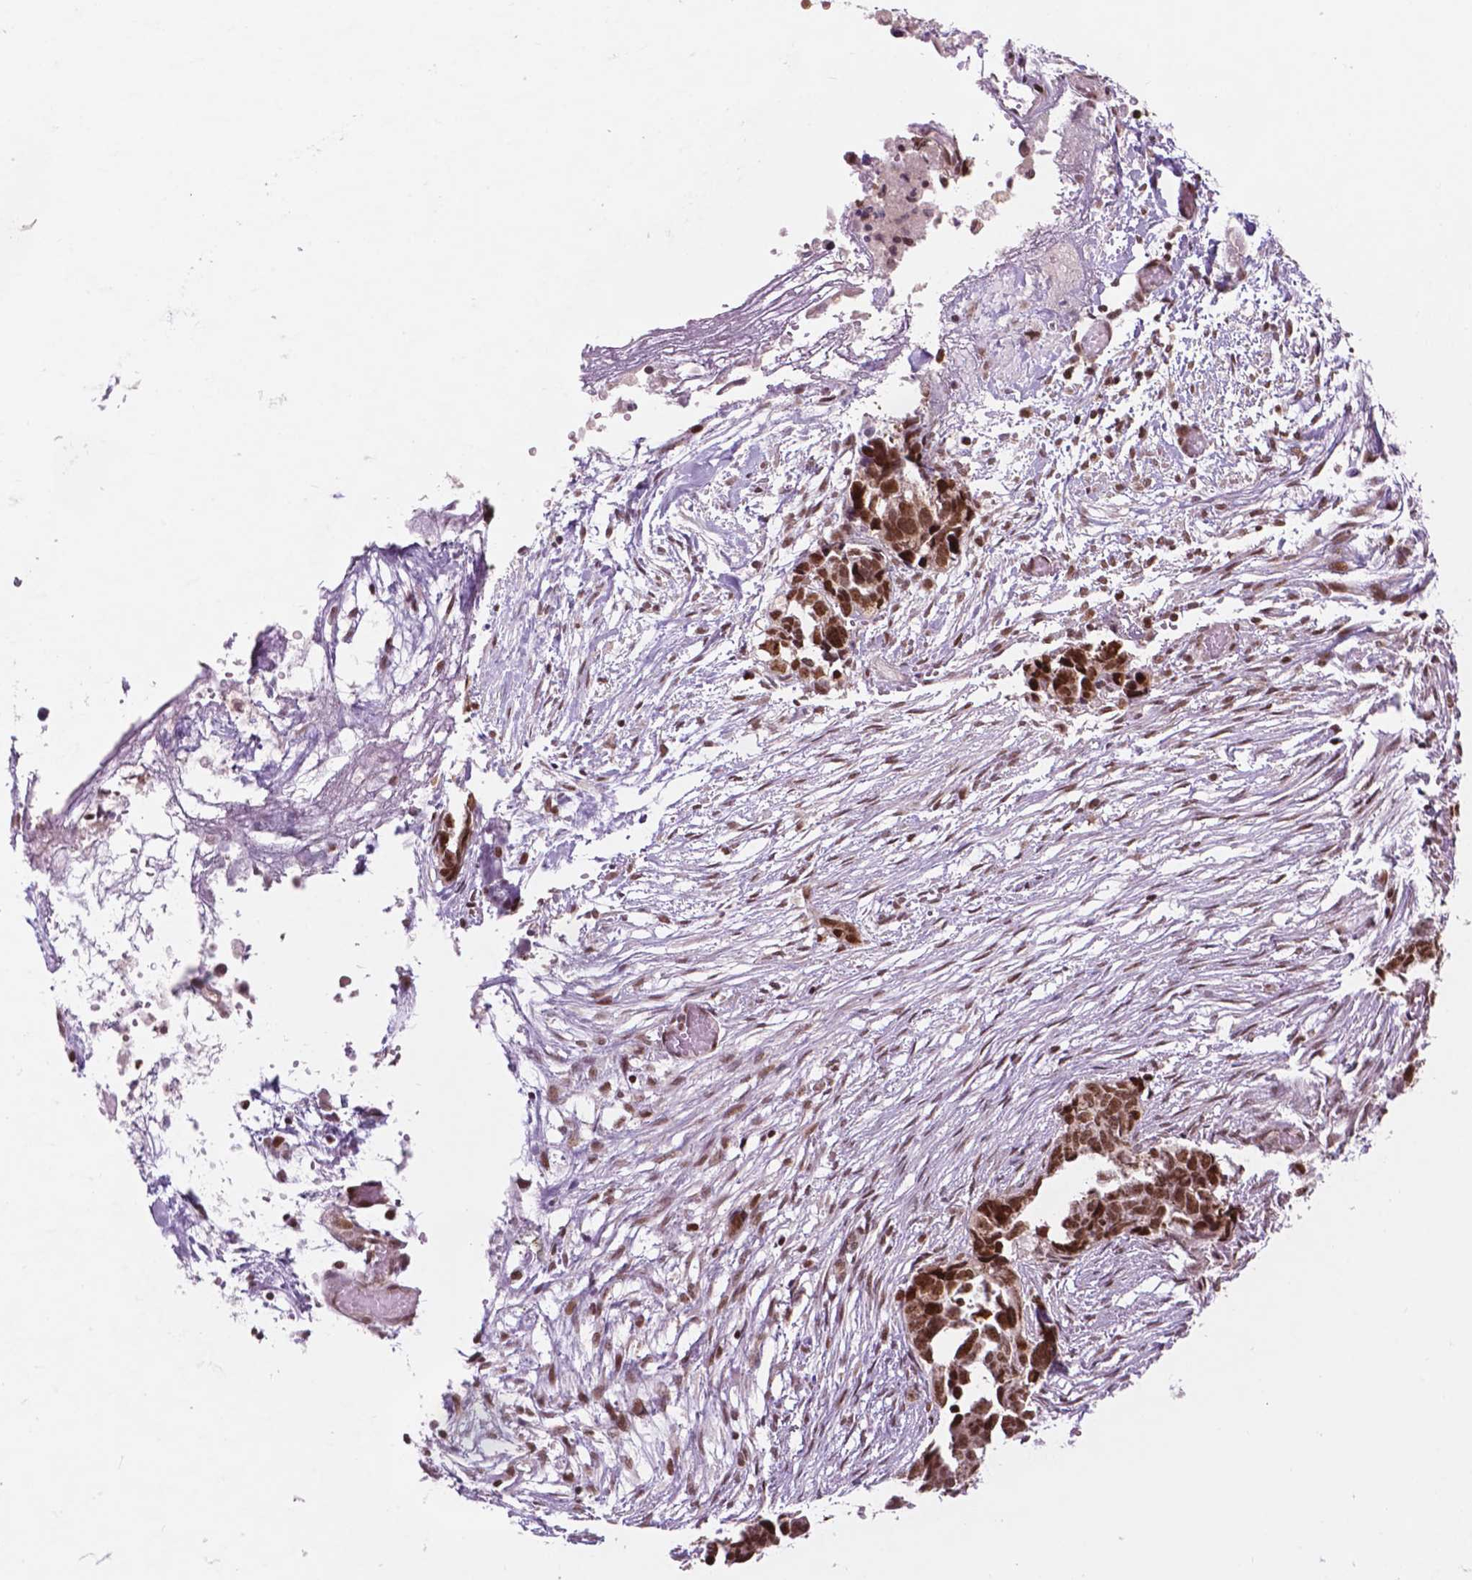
{"staining": {"intensity": "moderate", "quantity": ">75%", "location": "nuclear"}, "tissue": "ovarian cancer", "cell_type": "Tumor cells", "image_type": "cancer", "snomed": [{"axis": "morphology", "description": "Cystadenocarcinoma, serous, NOS"}, {"axis": "topography", "description": "Ovary"}], "caption": "The photomicrograph demonstrates immunohistochemical staining of ovarian serous cystadenocarcinoma. There is moderate nuclear staining is present in approximately >75% of tumor cells. Using DAB (3,3'-diaminobenzidine) (brown) and hematoxylin (blue) stains, captured at high magnification using brightfield microscopy.", "gene": "PER2", "patient": {"sex": "female", "age": 69}}